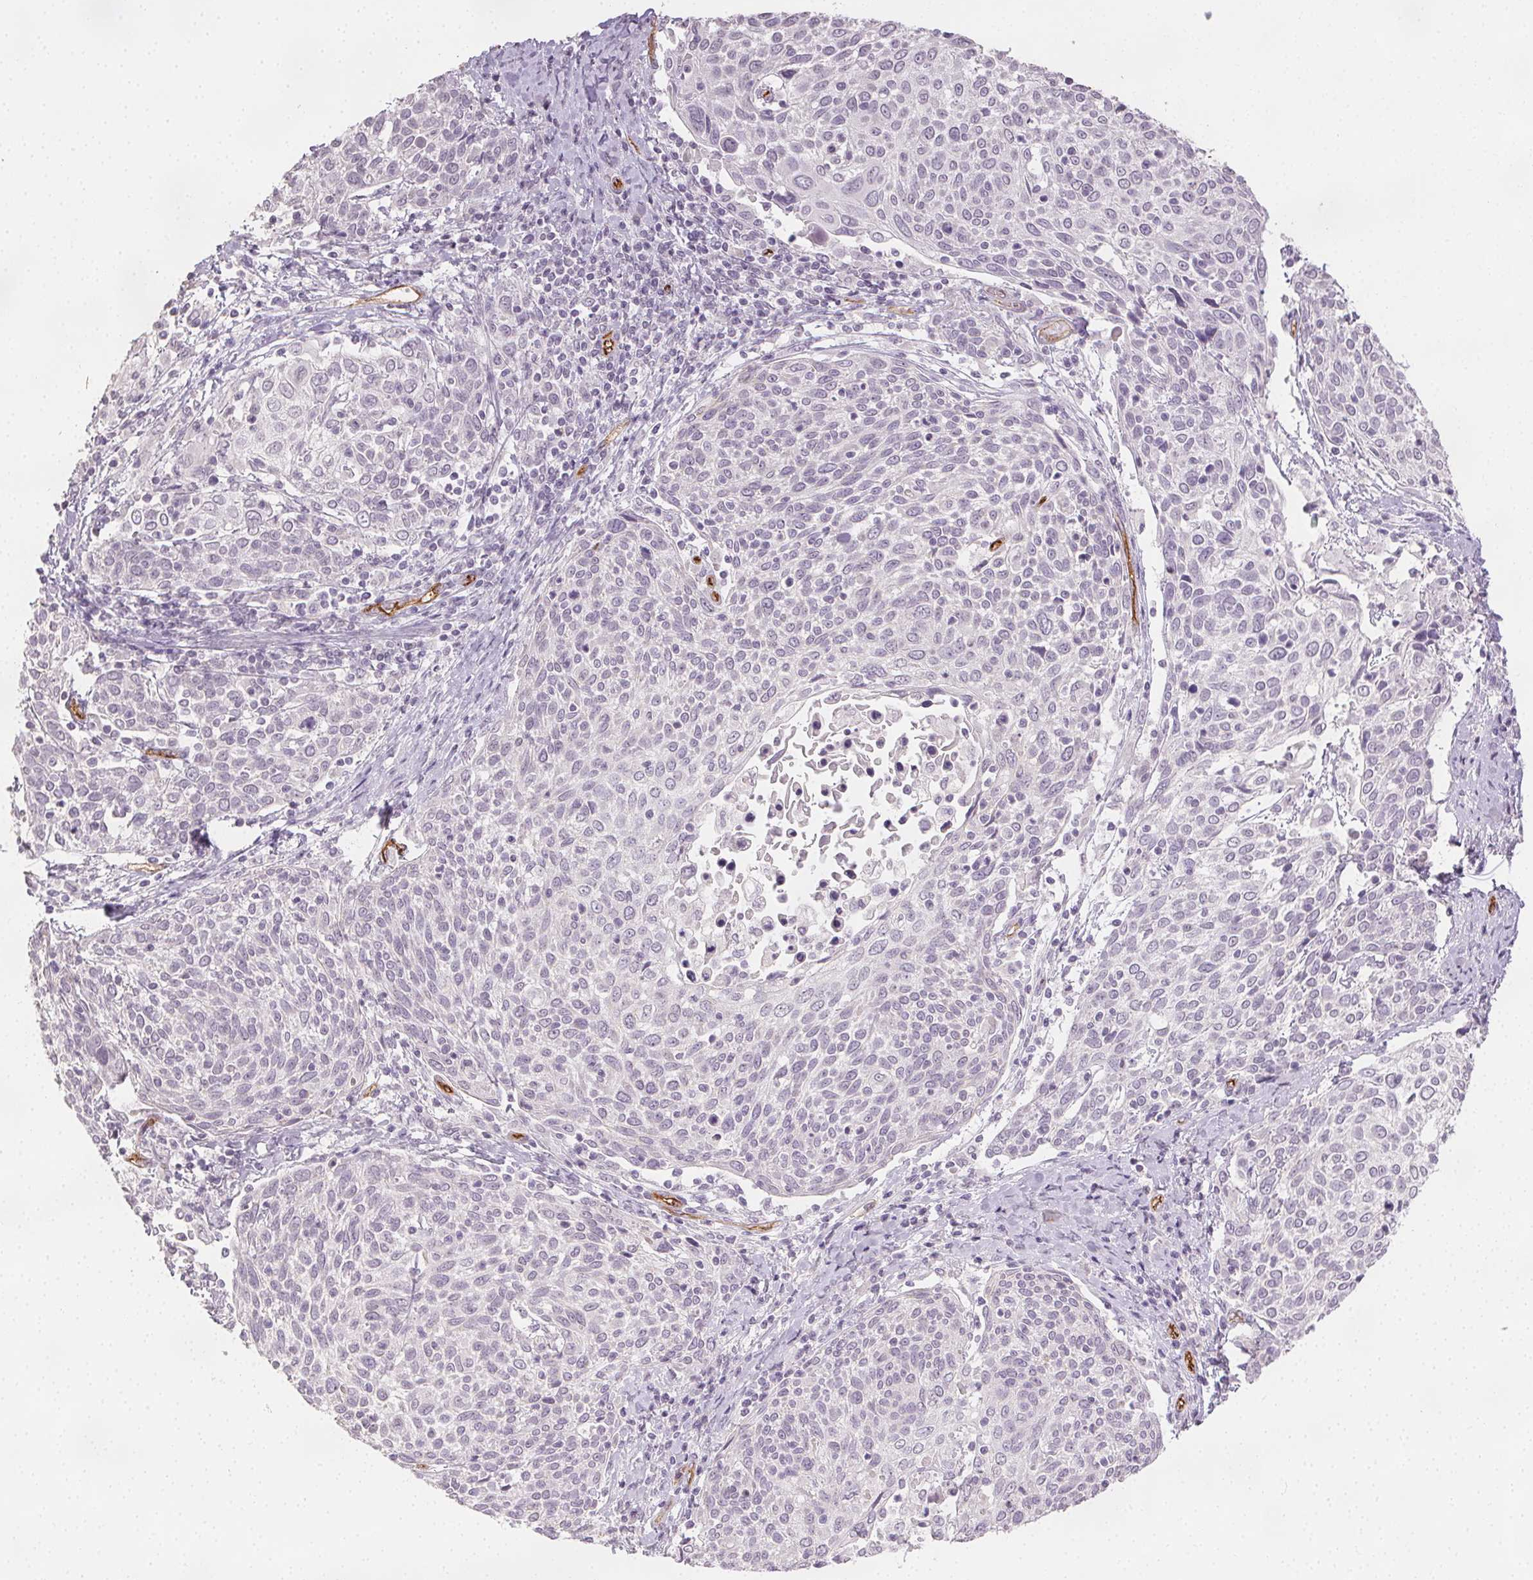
{"staining": {"intensity": "negative", "quantity": "none", "location": "none"}, "tissue": "cervical cancer", "cell_type": "Tumor cells", "image_type": "cancer", "snomed": [{"axis": "morphology", "description": "Squamous cell carcinoma, NOS"}, {"axis": "topography", "description": "Cervix"}], "caption": "IHC image of neoplastic tissue: human cervical squamous cell carcinoma stained with DAB displays no significant protein positivity in tumor cells.", "gene": "PODXL", "patient": {"sex": "female", "age": 61}}